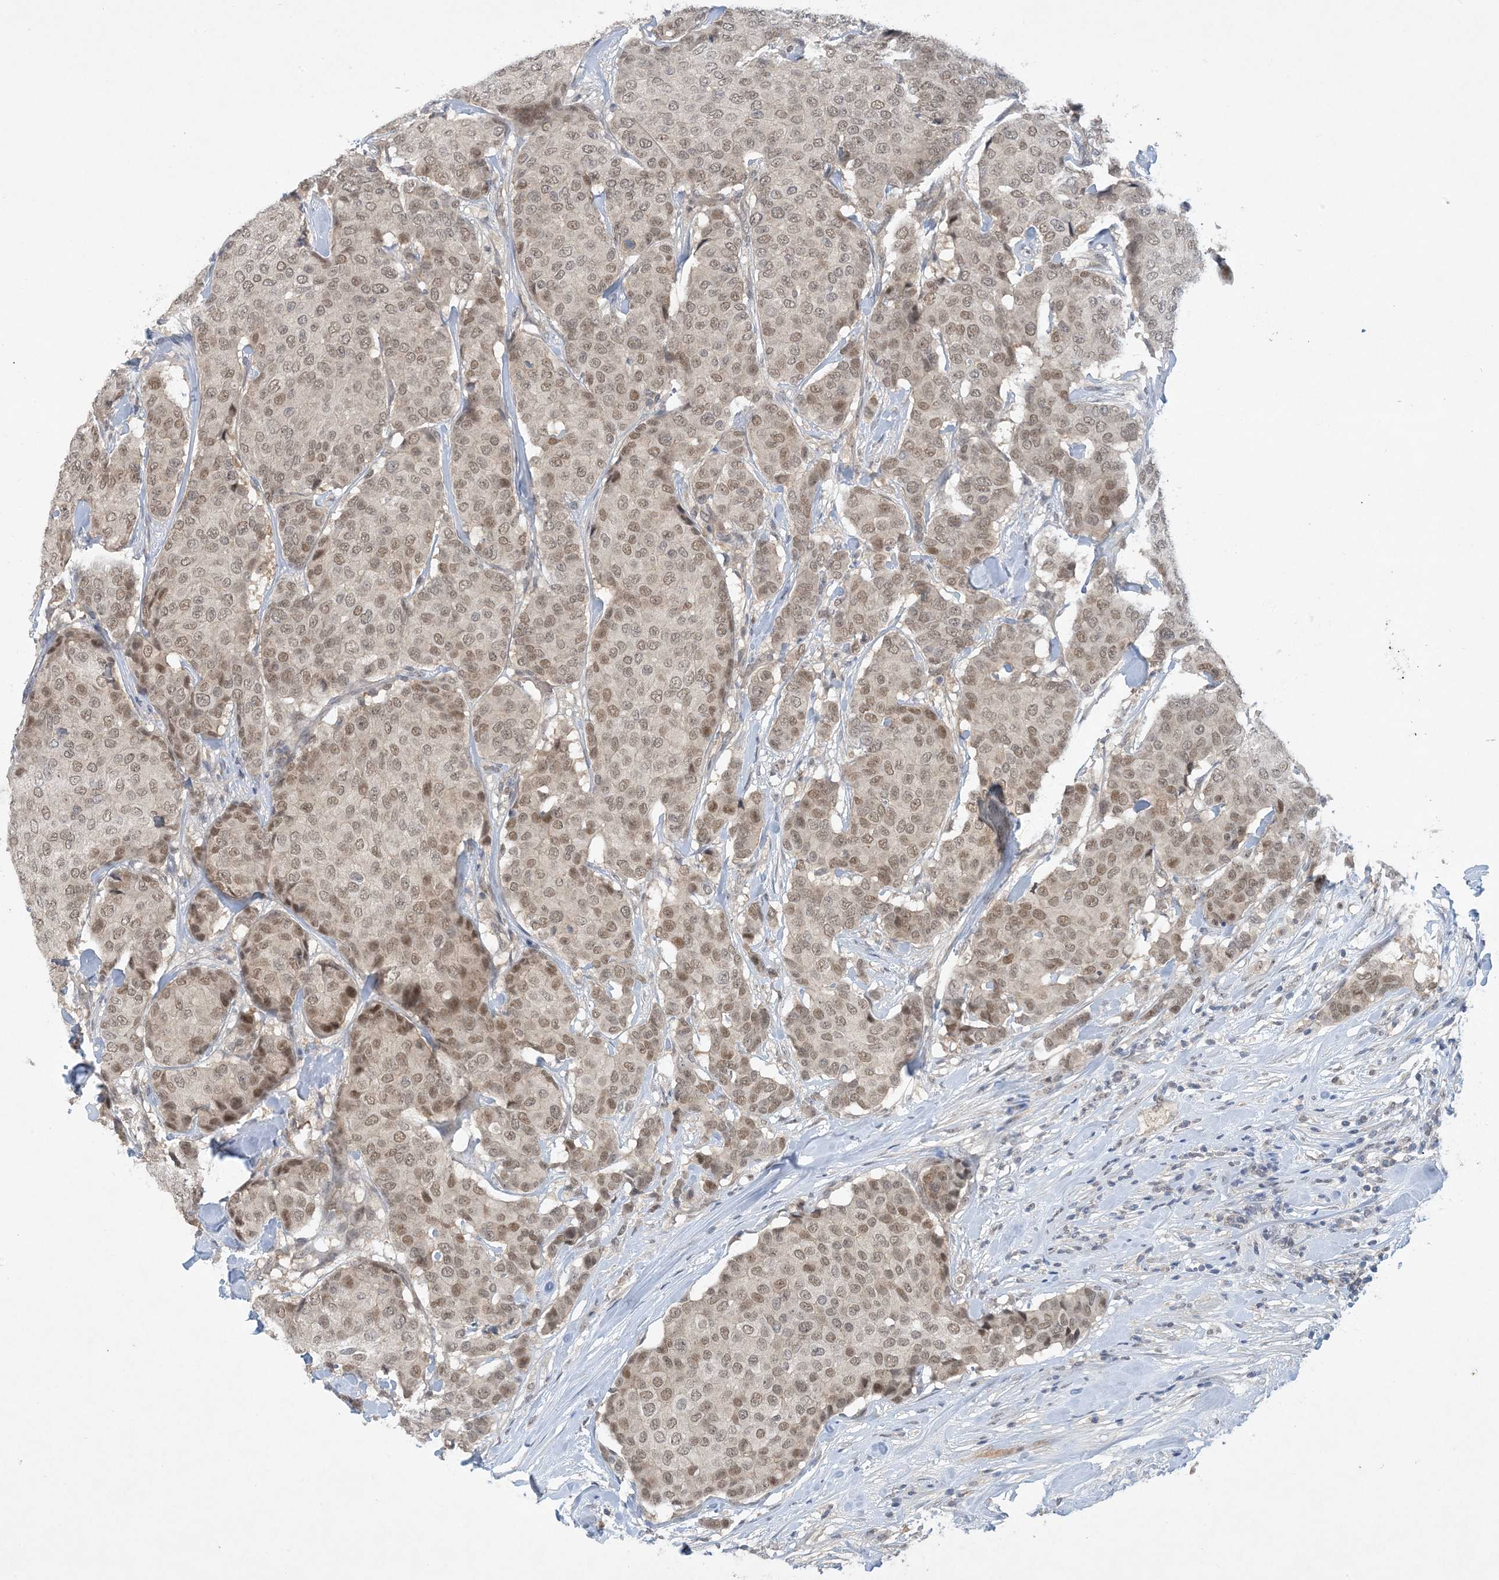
{"staining": {"intensity": "moderate", "quantity": ">75%", "location": "nuclear"}, "tissue": "breast cancer", "cell_type": "Tumor cells", "image_type": "cancer", "snomed": [{"axis": "morphology", "description": "Duct carcinoma"}, {"axis": "topography", "description": "Breast"}], "caption": "Protein analysis of infiltrating ductal carcinoma (breast) tissue demonstrates moderate nuclear expression in about >75% of tumor cells.", "gene": "UBE2E1", "patient": {"sex": "female", "age": 75}}